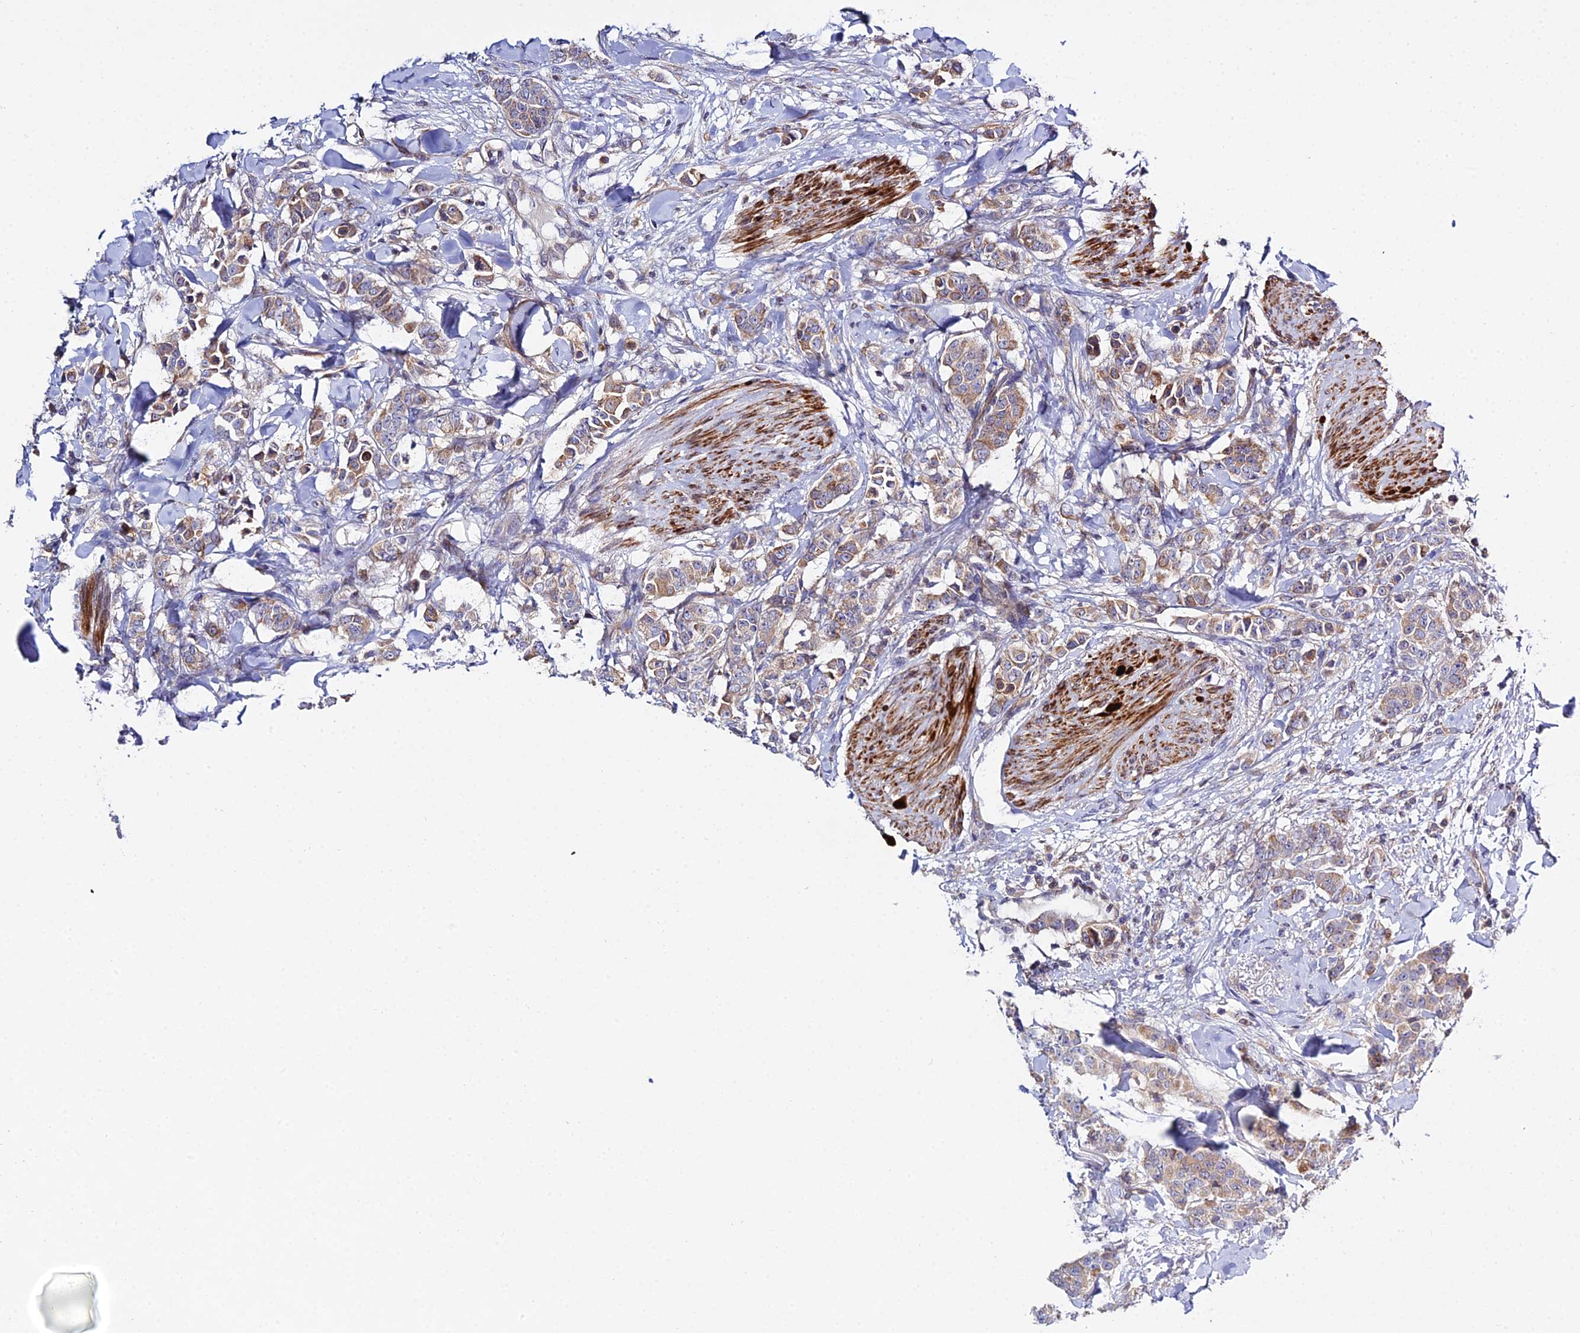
{"staining": {"intensity": "moderate", "quantity": "25%-75%", "location": "cytoplasmic/membranous"}, "tissue": "breast cancer", "cell_type": "Tumor cells", "image_type": "cancer", "snomed": [{"axis": "morphology", "description": "Duct carcinoma"}, {"axis": "topography", "description": "Breast"}], "caption": "DAB immunohistochemical staining of human breast infiltrating ductal carcinoma reveals moderate cytoplasmic/membranous protein staining in about 25%-75% of tumor cells. (IHC, brightfield microscopy, high magnification).", "gene": "ARL6IP1", "patient": {"sex": "female", "age": 40}}